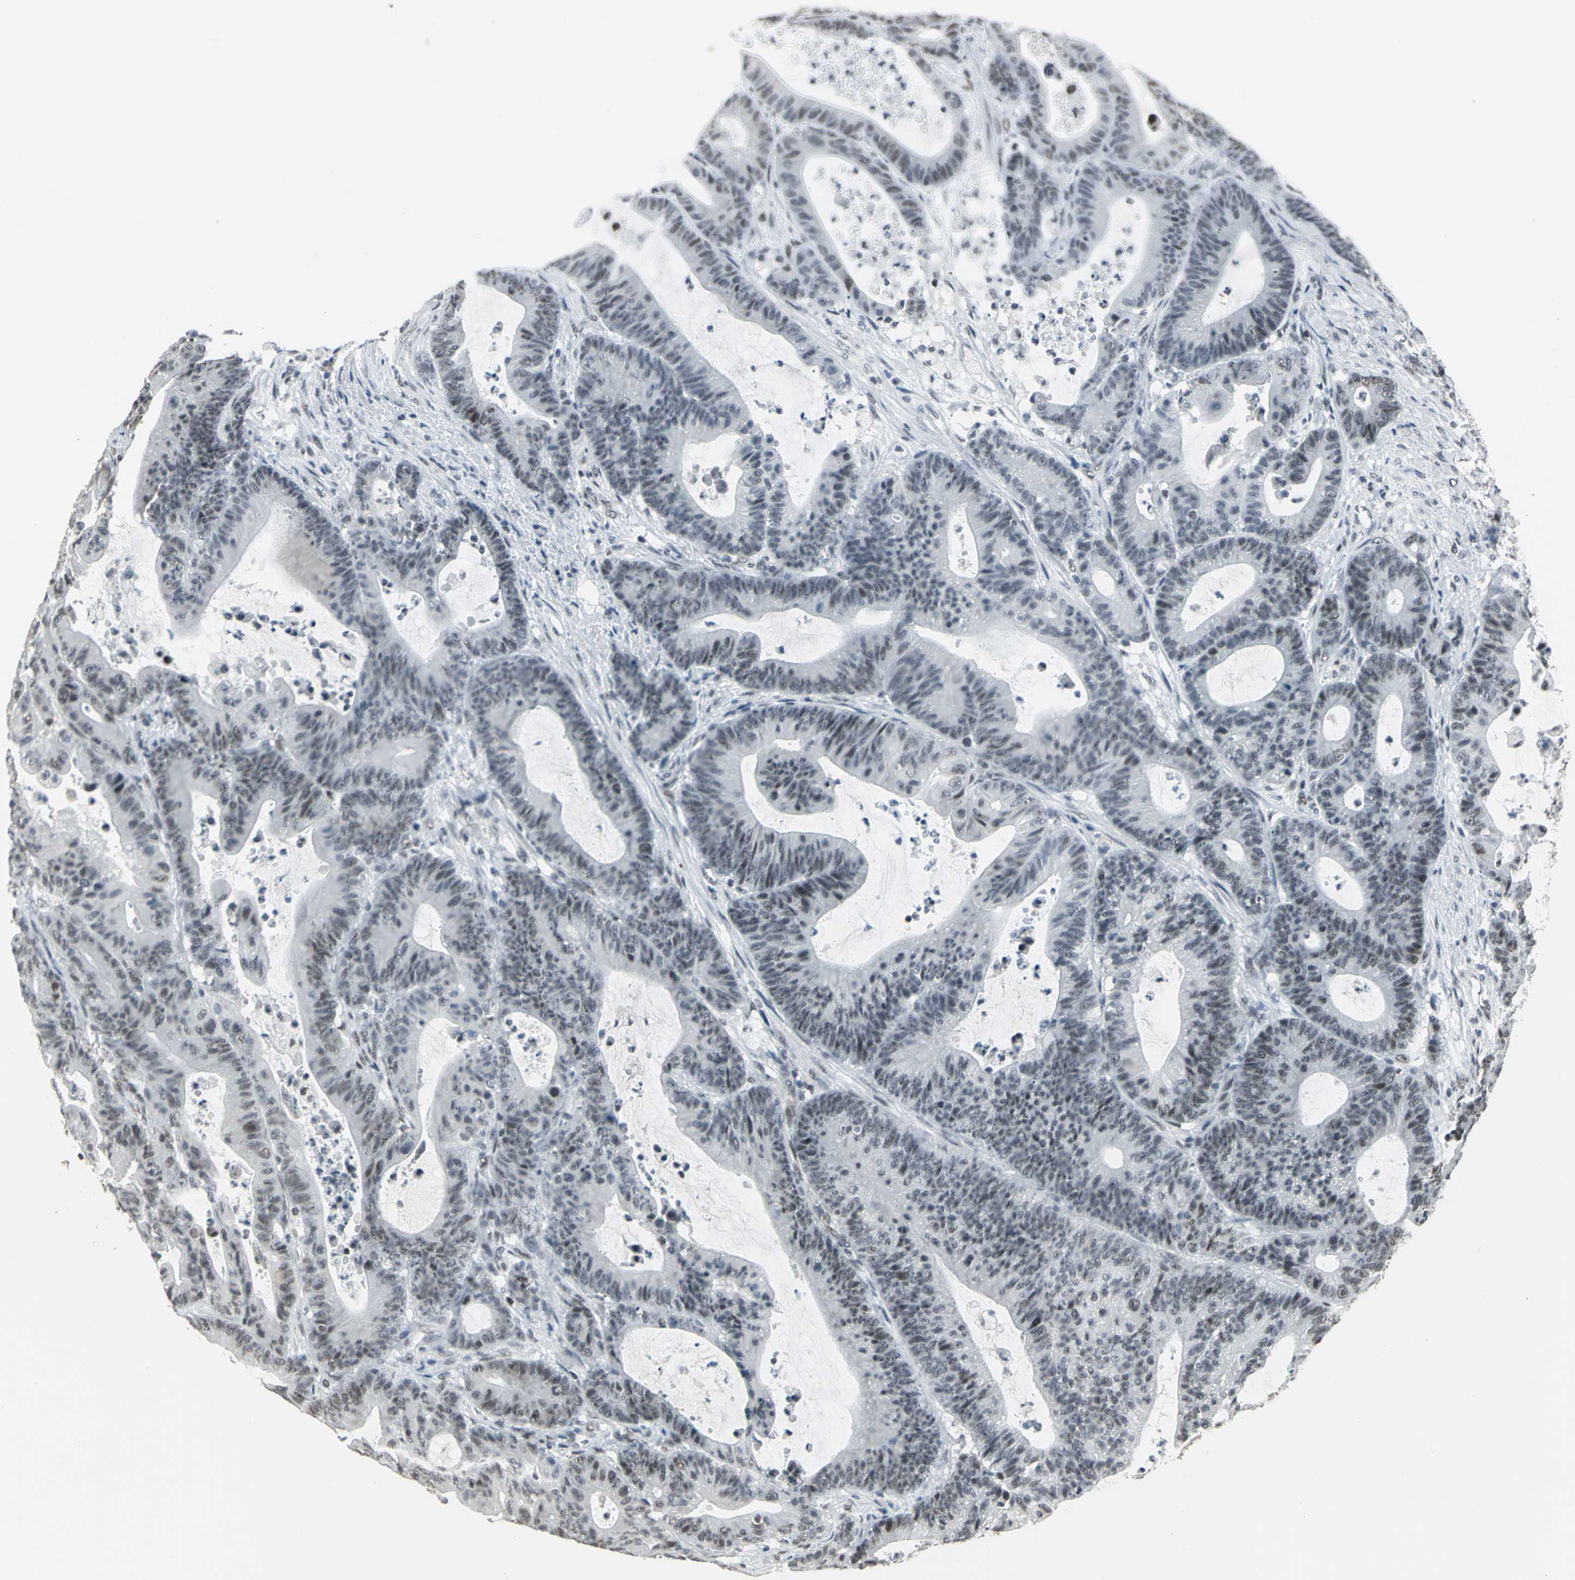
{"staining": {"intensity": "weak", "quantity": ">75%", "location": "nuclear"}, "tissue": "colorectal cancer", "cell_type": "Tumor cells", "image_type": "cancer", "snomed": [{"axis": "morphology", "description": "Adenocarcinoma, NOS"}, {"axis": "topography", "description": "Colon"}], "caption": "Immunohistochemistry (IHC) of human colorectal adenocarcinoma reveals low levels of weak nuclear positivity in approximately >75% of tumor cells. The staining is performed using DAB (3,3'-diaminobenzidine) brown chromogen to label protein expression. The nuclei are counter-stained blue using hematoxylin.", "gene": "CBX3", "patient": {"sex": "female", "age": 84}}